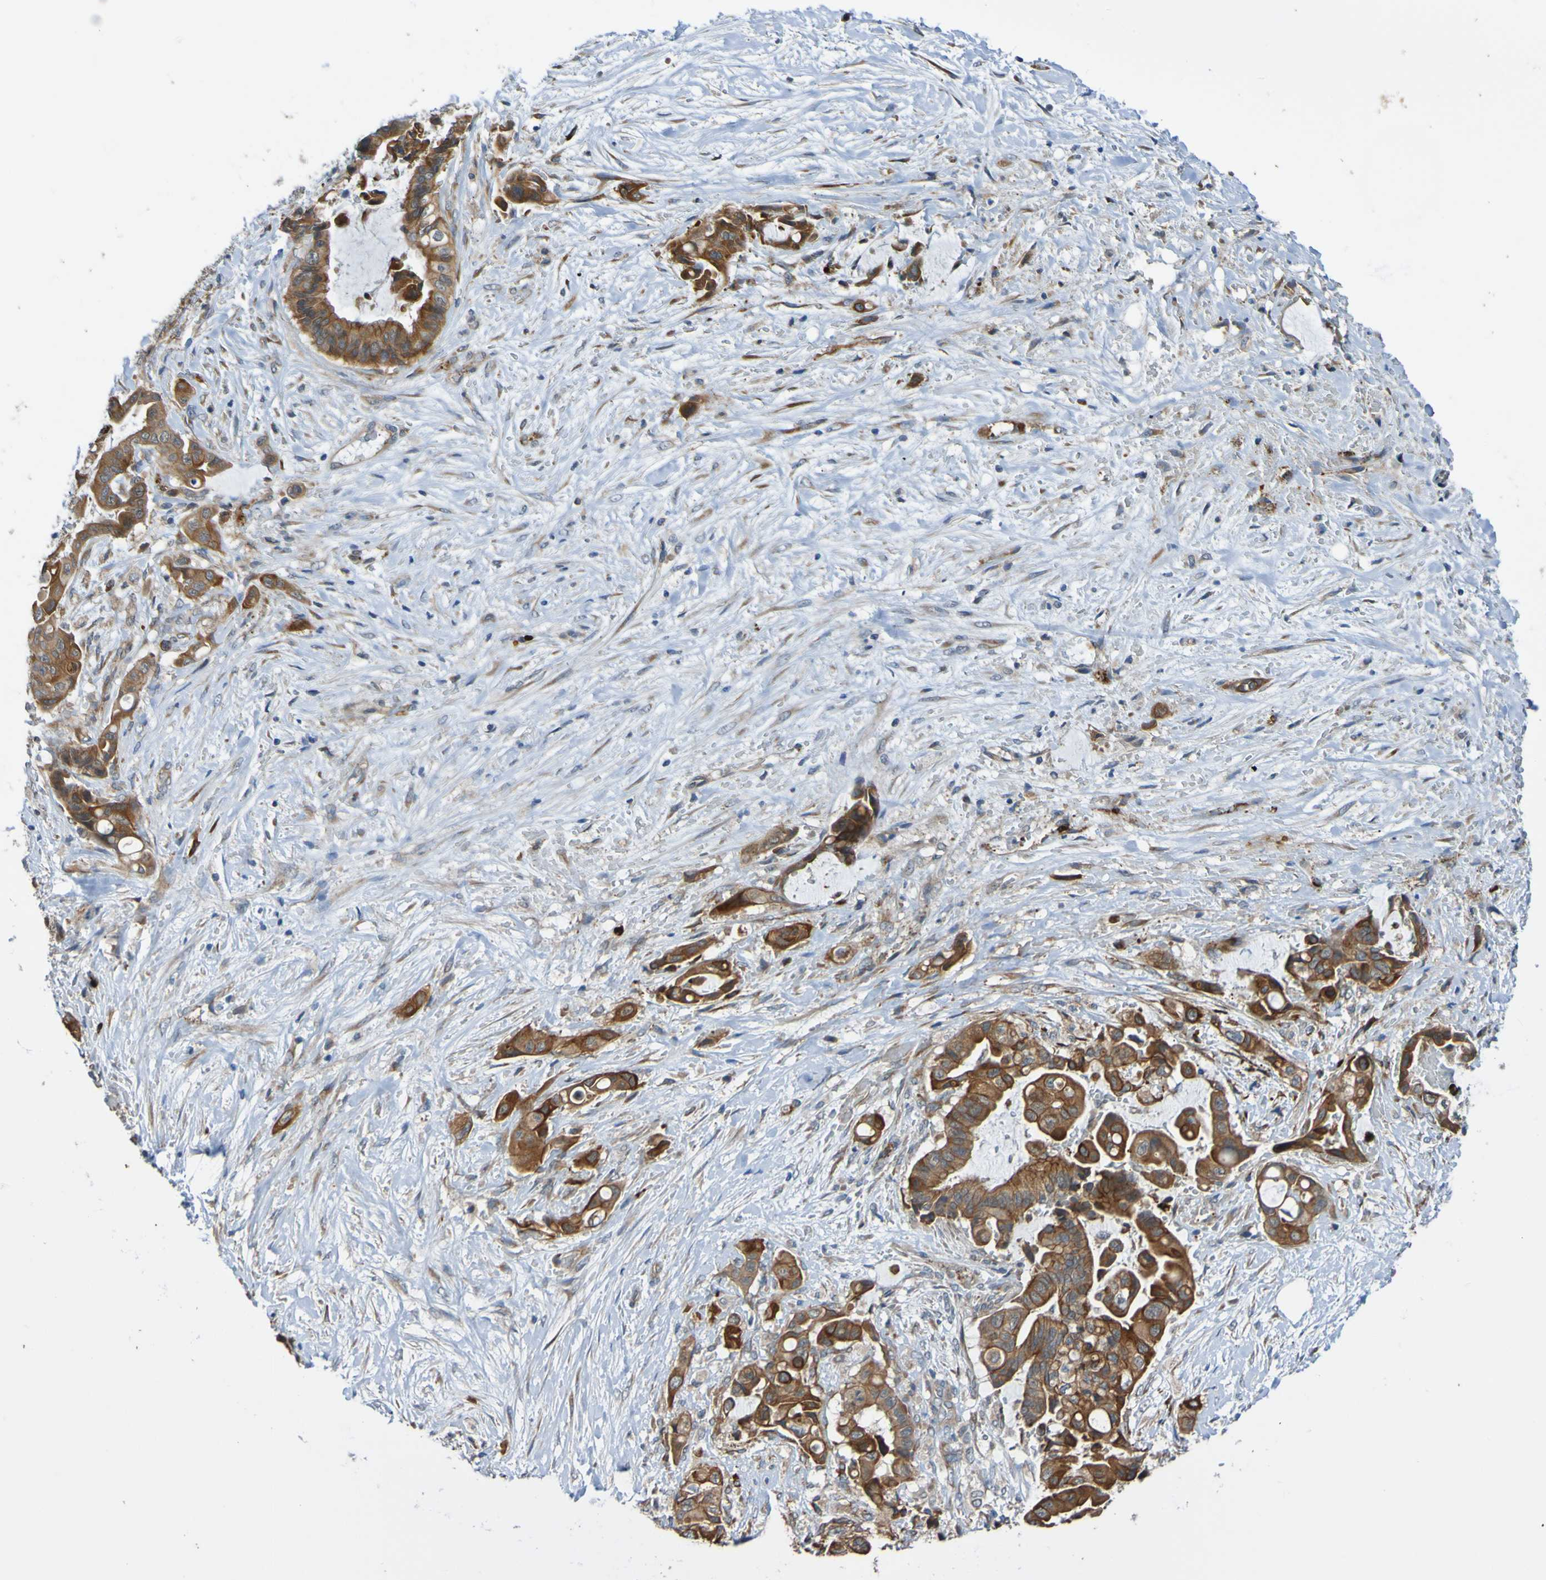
{"staining": {"intensity": "strong", "quantity": ">75%", "location": "cytoplasmic/membranous"}, "tissue": "liver cancer", "cell_type": "Tumor cells", "image_type": "cancer", "snomed": [{"axis": "morphology", "description": "Cholangiocarcinoma"}, {"axis": "topography", "description": "Liver"}], "caption": "IHC photomicrograph of human cholangiocarcinoma (liver) stained for a protein (brown), which demonstrates high levels of strong cytoplasmic/membranous staining in approximately >75% of tumor cells.", "gene": "ST8SIA6", "patient": {"sex": "female", "age": 61}}